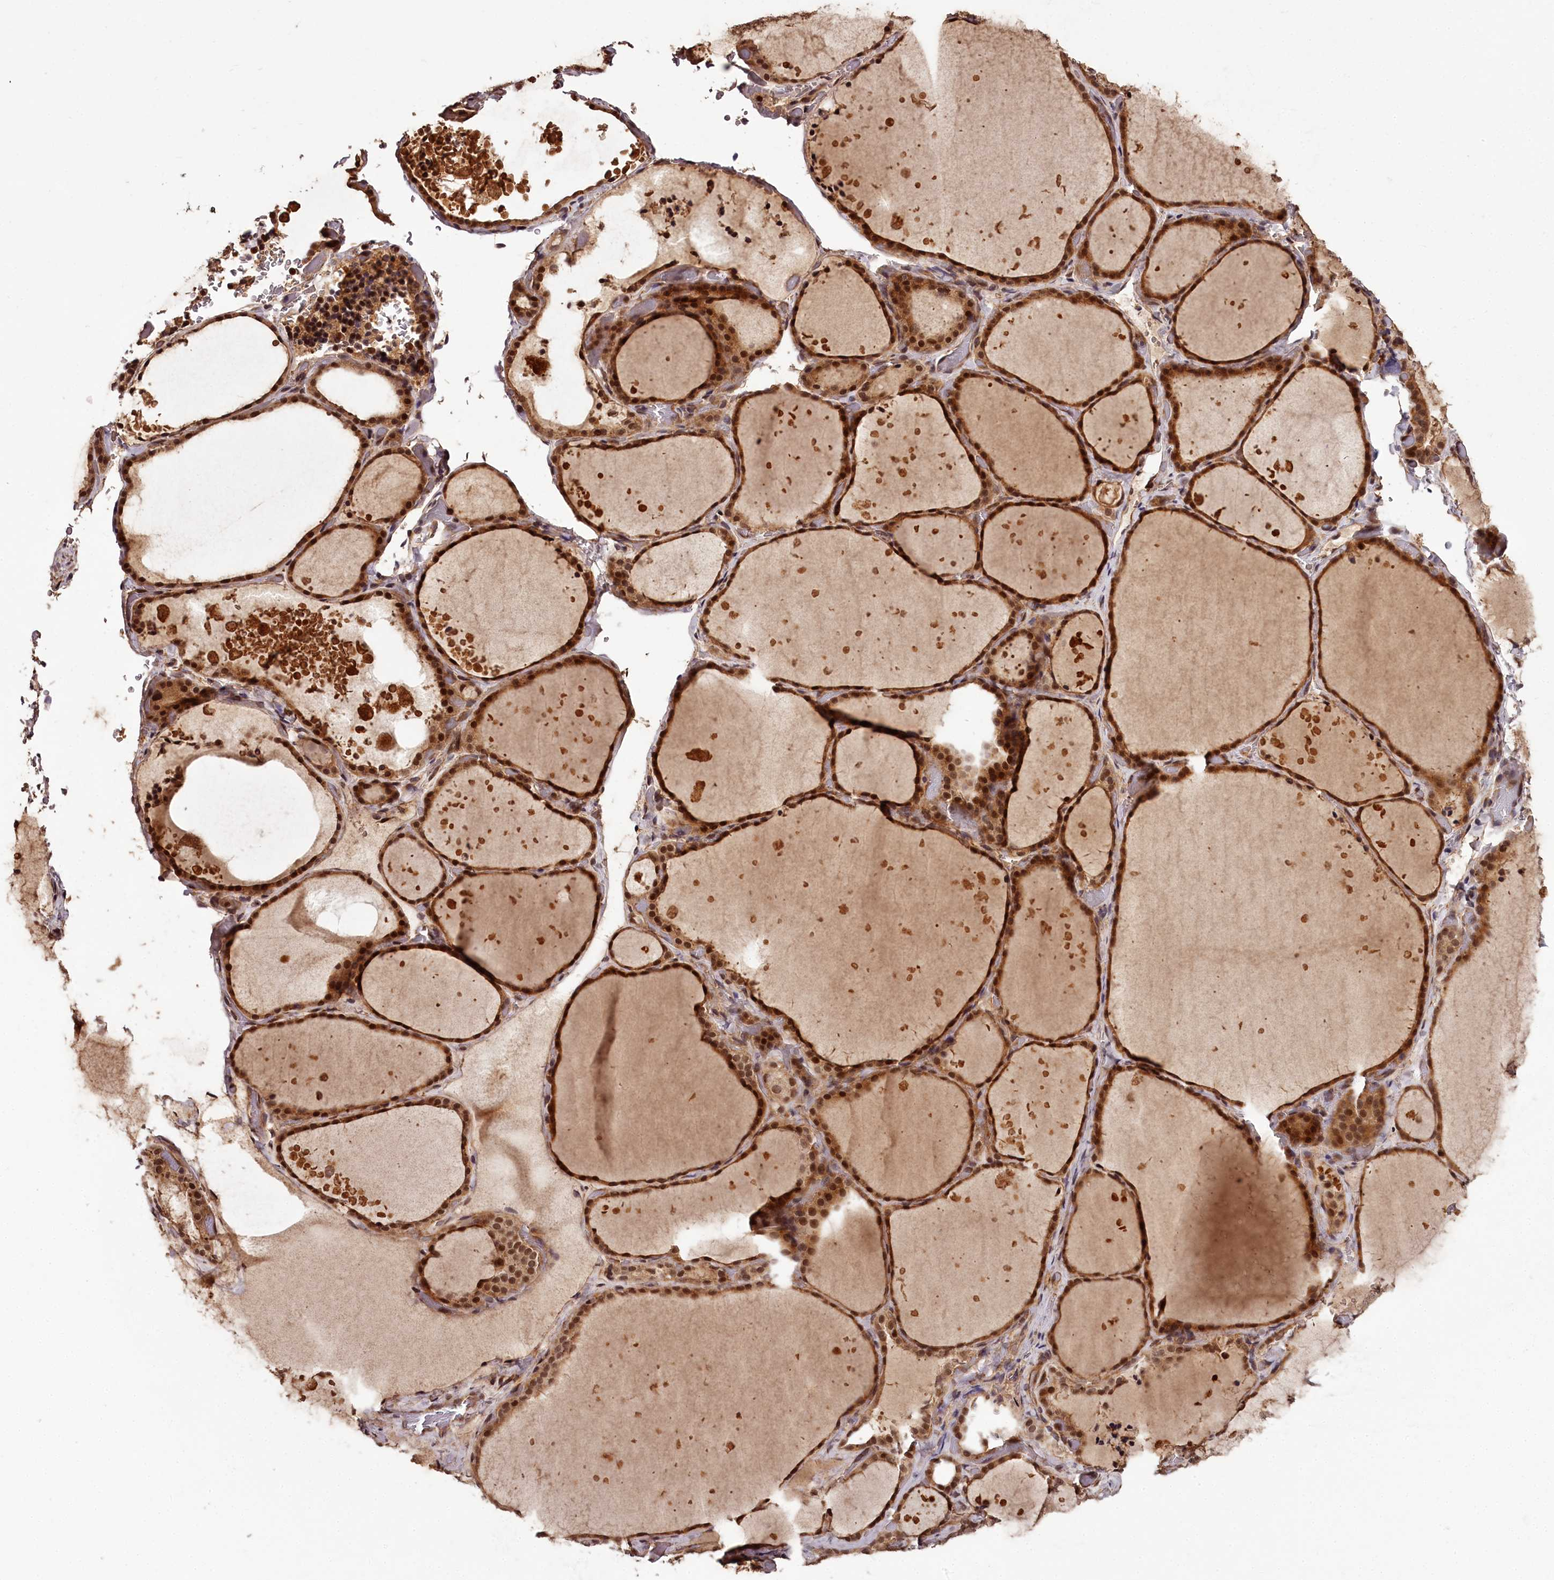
{"staining": {"intensity": "strong", "quantity": ">75%", "location": "cytoplasmic/membranous,nuclear"}, "tissue": "thyroid gland", "cell_type": "Glandular cells", "image_type": "normal", "snomed": [{"axis": "morphology", "description": "Normal tissue, NOS"}, {"axis": "topography", "description": "Thyroid gland"}], "caption": "Immunohistochemical staining of unremarkable thyroid gland reveals strong cytoplasmic/membranous,nuclear protein staining in about >75% of glandular cells. Ihc stains the protein of interest in brown and the nuclei are stained blue.", "gene": "MAML3", "patient": {"sex": "female", "age": 44}}